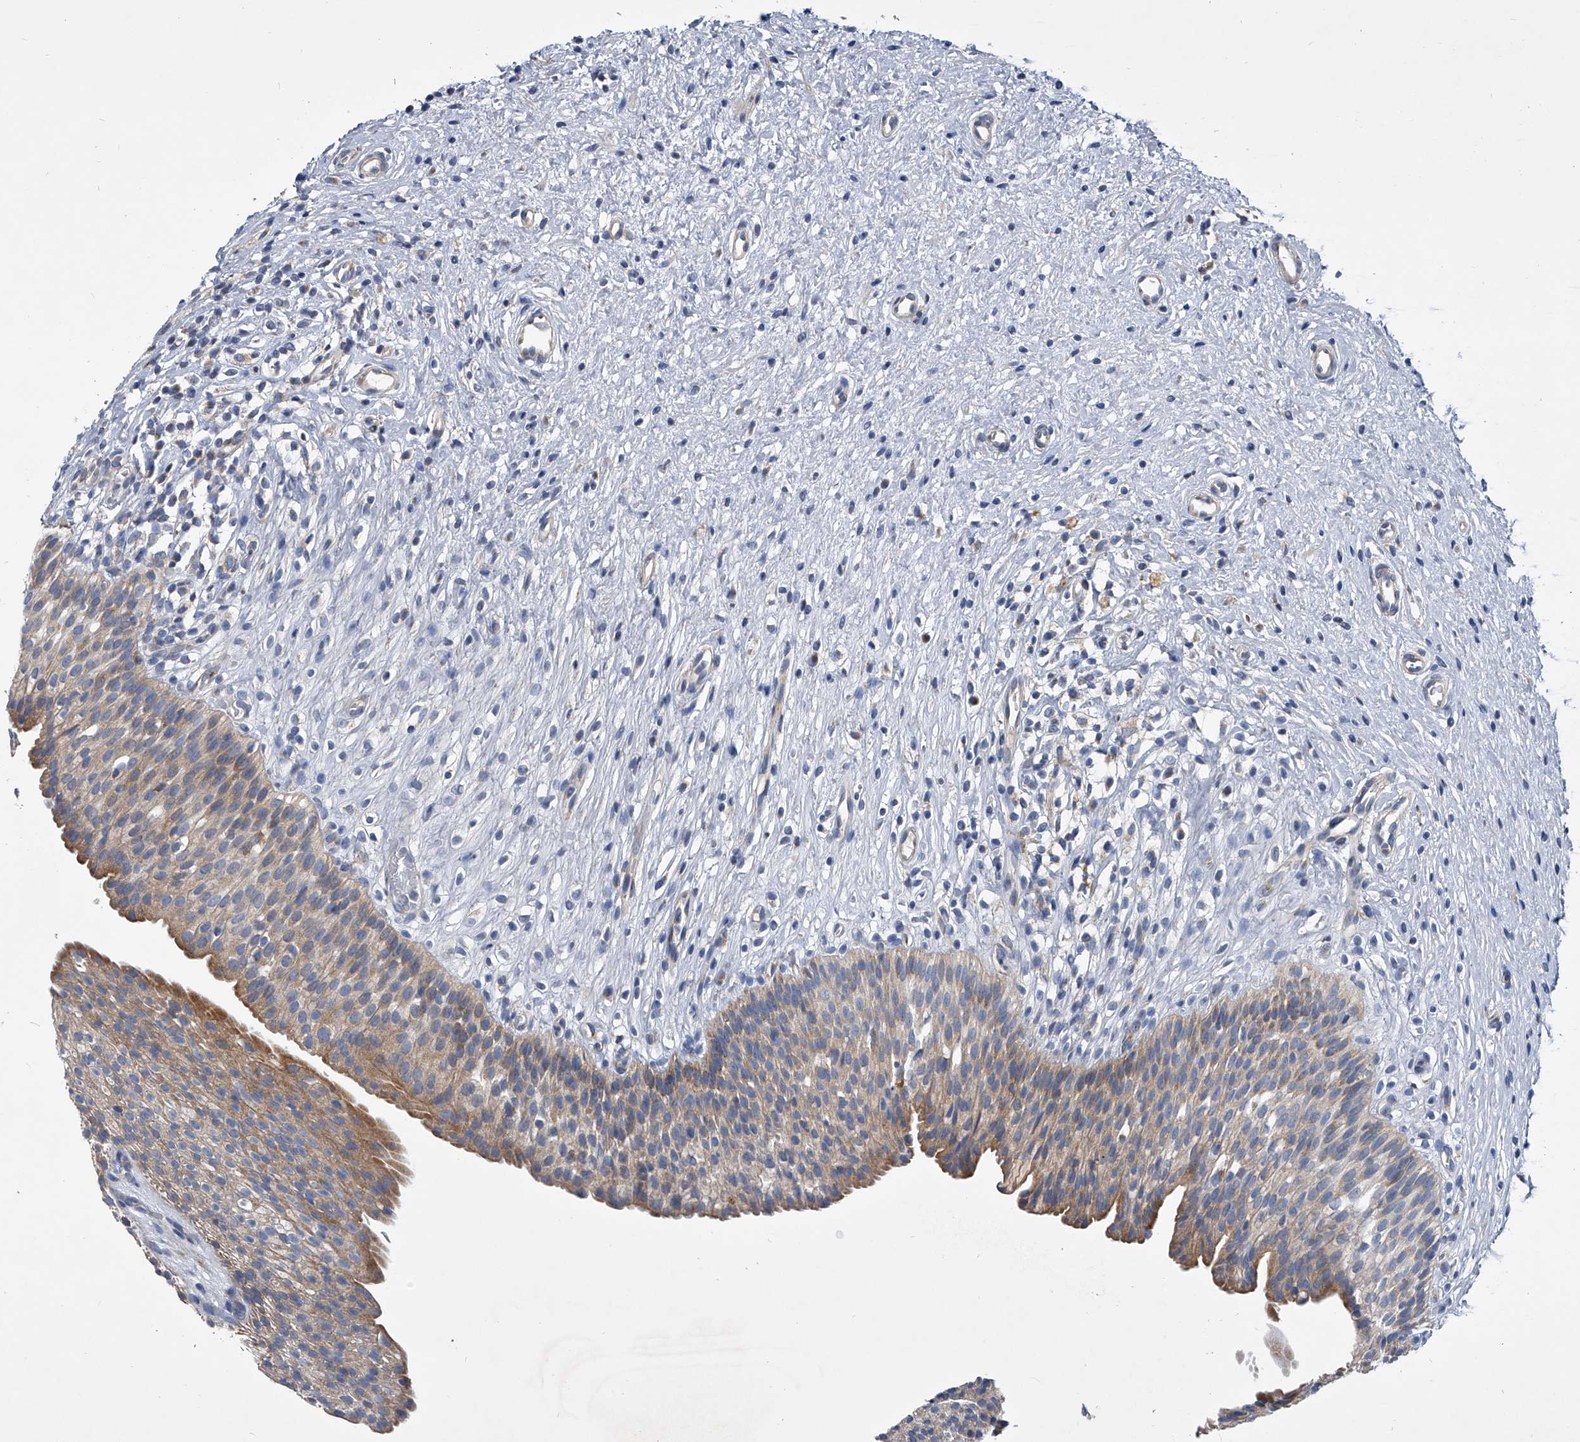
{"staining": {"intensity": "weak", "quantity": ">75%", "location": "cytoplasmic/membranous"}, "tissue": "urinary bladder", "cell_type": "Urothelial cells", "image_type": "normal", "snomed": [{"axis": "morphology", "description": "Normal tissue, NOS"}, {"axis": "topography", "description": "Urinary bladder"}], "caption": "This image shows IHC staining of benign urinary bladder, with low weak cytoplasmic/membranous expression in about >75% of urothelial cells.", "gene": "SPP1", "patient": {"sex": "male", "age": 1}}